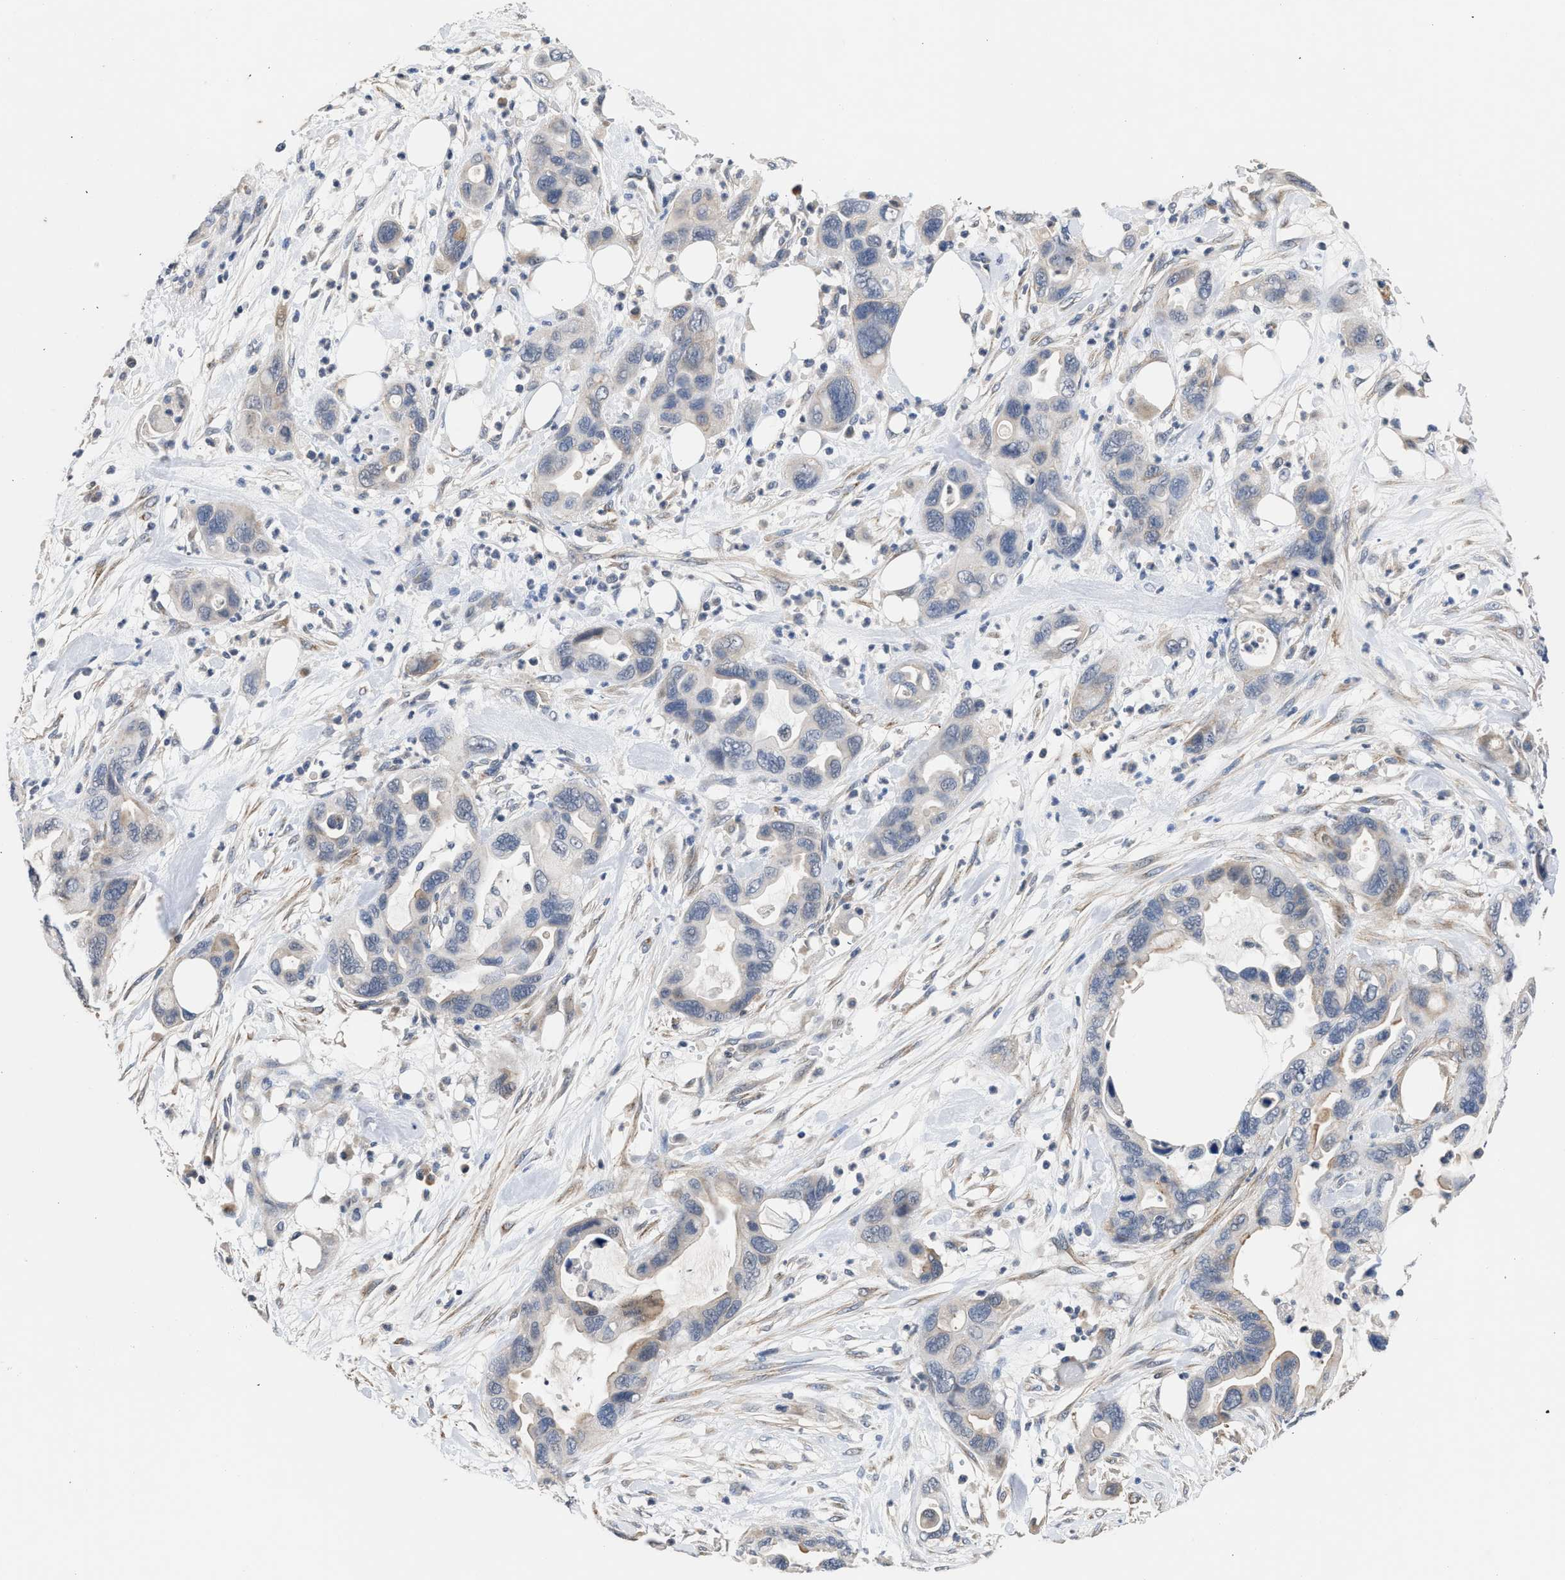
{"staining": {"intensity": "weak", "quantity": "<25%", "location": "cytoplasmic/membranous"}, "tissue": "pancreatic cancer", "cell_type": "Tumor cells", "image_type": "cancer", "snomed": [{"axis": "morphology", "description": "Adenocarcinoma, NOS"}, {"axis": "topography", "description": "Pancreas"}], "caption": "Histopathology image shows no protein positivity in tumor cells of pancreatic cancer (adenocarcinoma) tissue.", "gene": "CSF3R", "patient": {"sex": "female", "age": 71}}